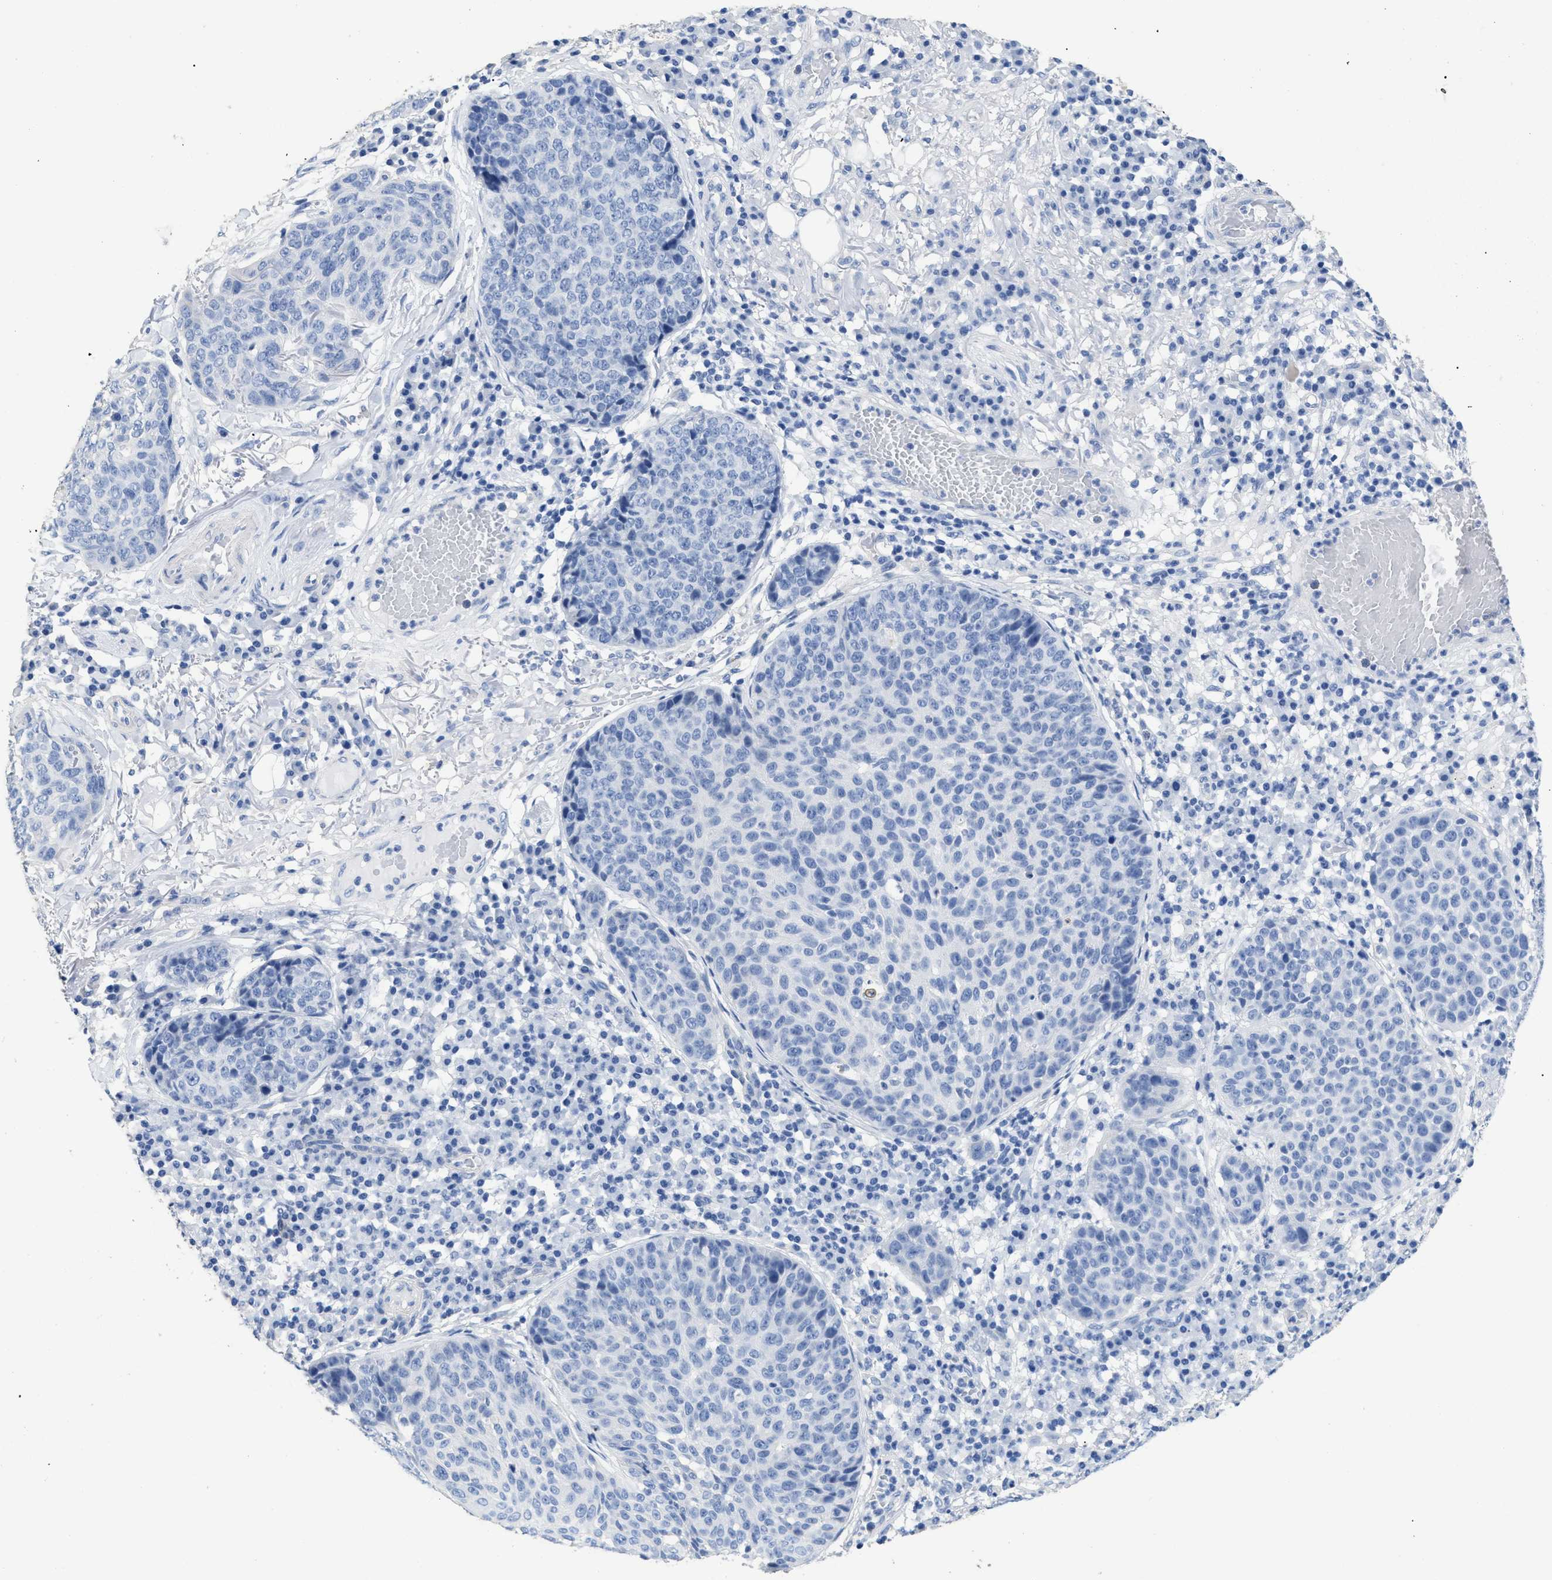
{"staining": {"intensity": "negative", "quantity": "none", "location": "none"}, "tissue": "skin cancer", "cell_type": "Tumor cells", "image_type": "cancer", "snomed": [{"axis": "morphology", "description": "Squamous cell carcinoma in situ, NOS"}, {"axis": "morphology", "description": "Squamous cell carcinoma, NOS"}, {"axis": "topography", "description": "Skin"}], "caption": "Protein analysis of skin cancer (squamous cell carcinoma) displays no significant staining in tumor cells.", "gene": "DLC1", "patient": {"sex": "male", "age": 93}}